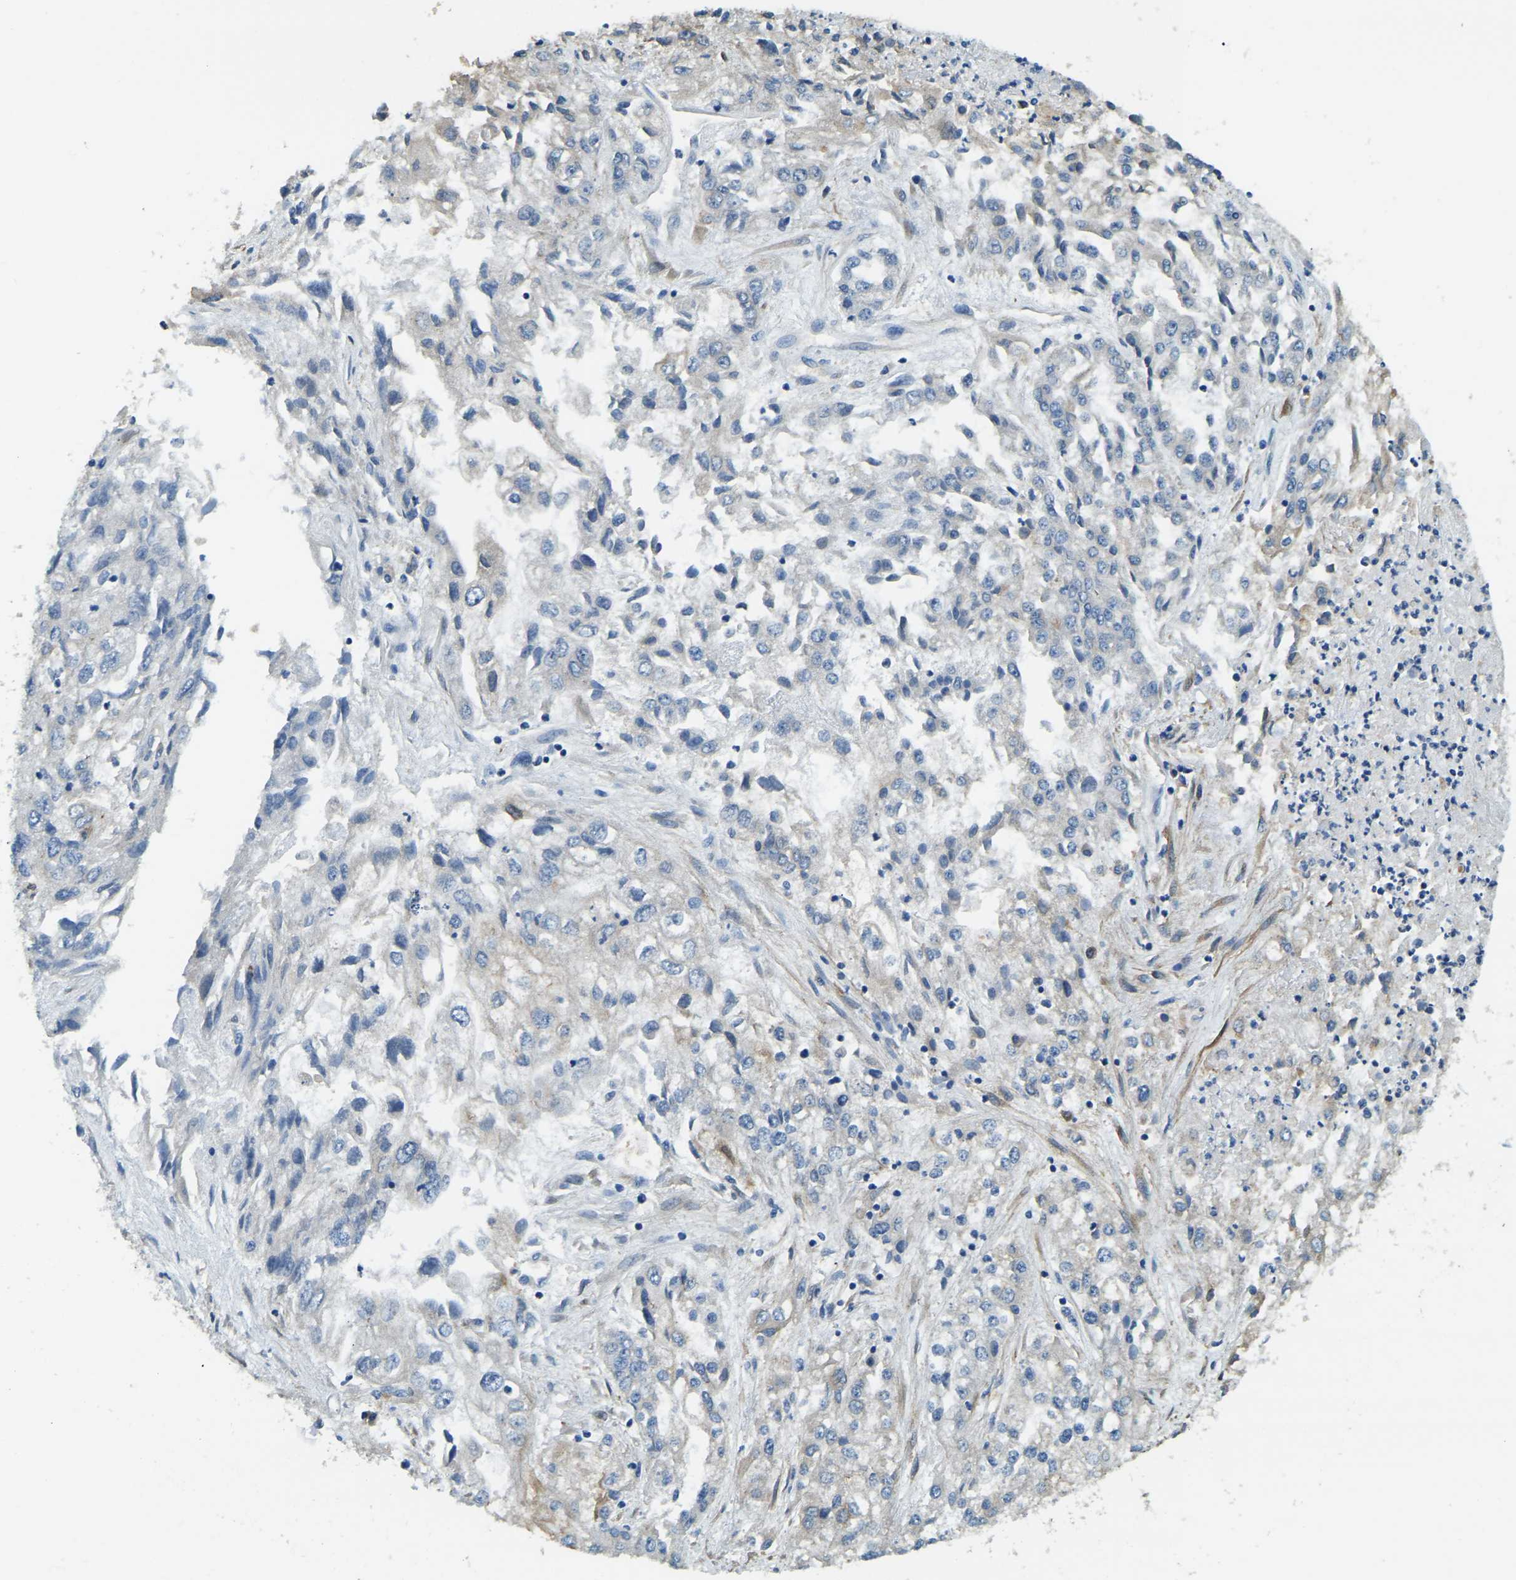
{"staining": {"intensity": "negative", "quantity": "none", "location": "none"}, "tissue": "endometrial cancer", "cell_type": "Tumor cells", "image_type": "cancer", "snomed": [{"axis": "morphology", "description": "Adenocarcinoma, NOS"}, {"axis": "topography", "description": "Endometrium"}], "caption": "The immunohistochemistry (IHC) image has no significant positivity in tumor cells of endometrial adenocarcinoma tissue.", "gene": "ERGIC1", "patient": {"sex": "female", "age": 49}}